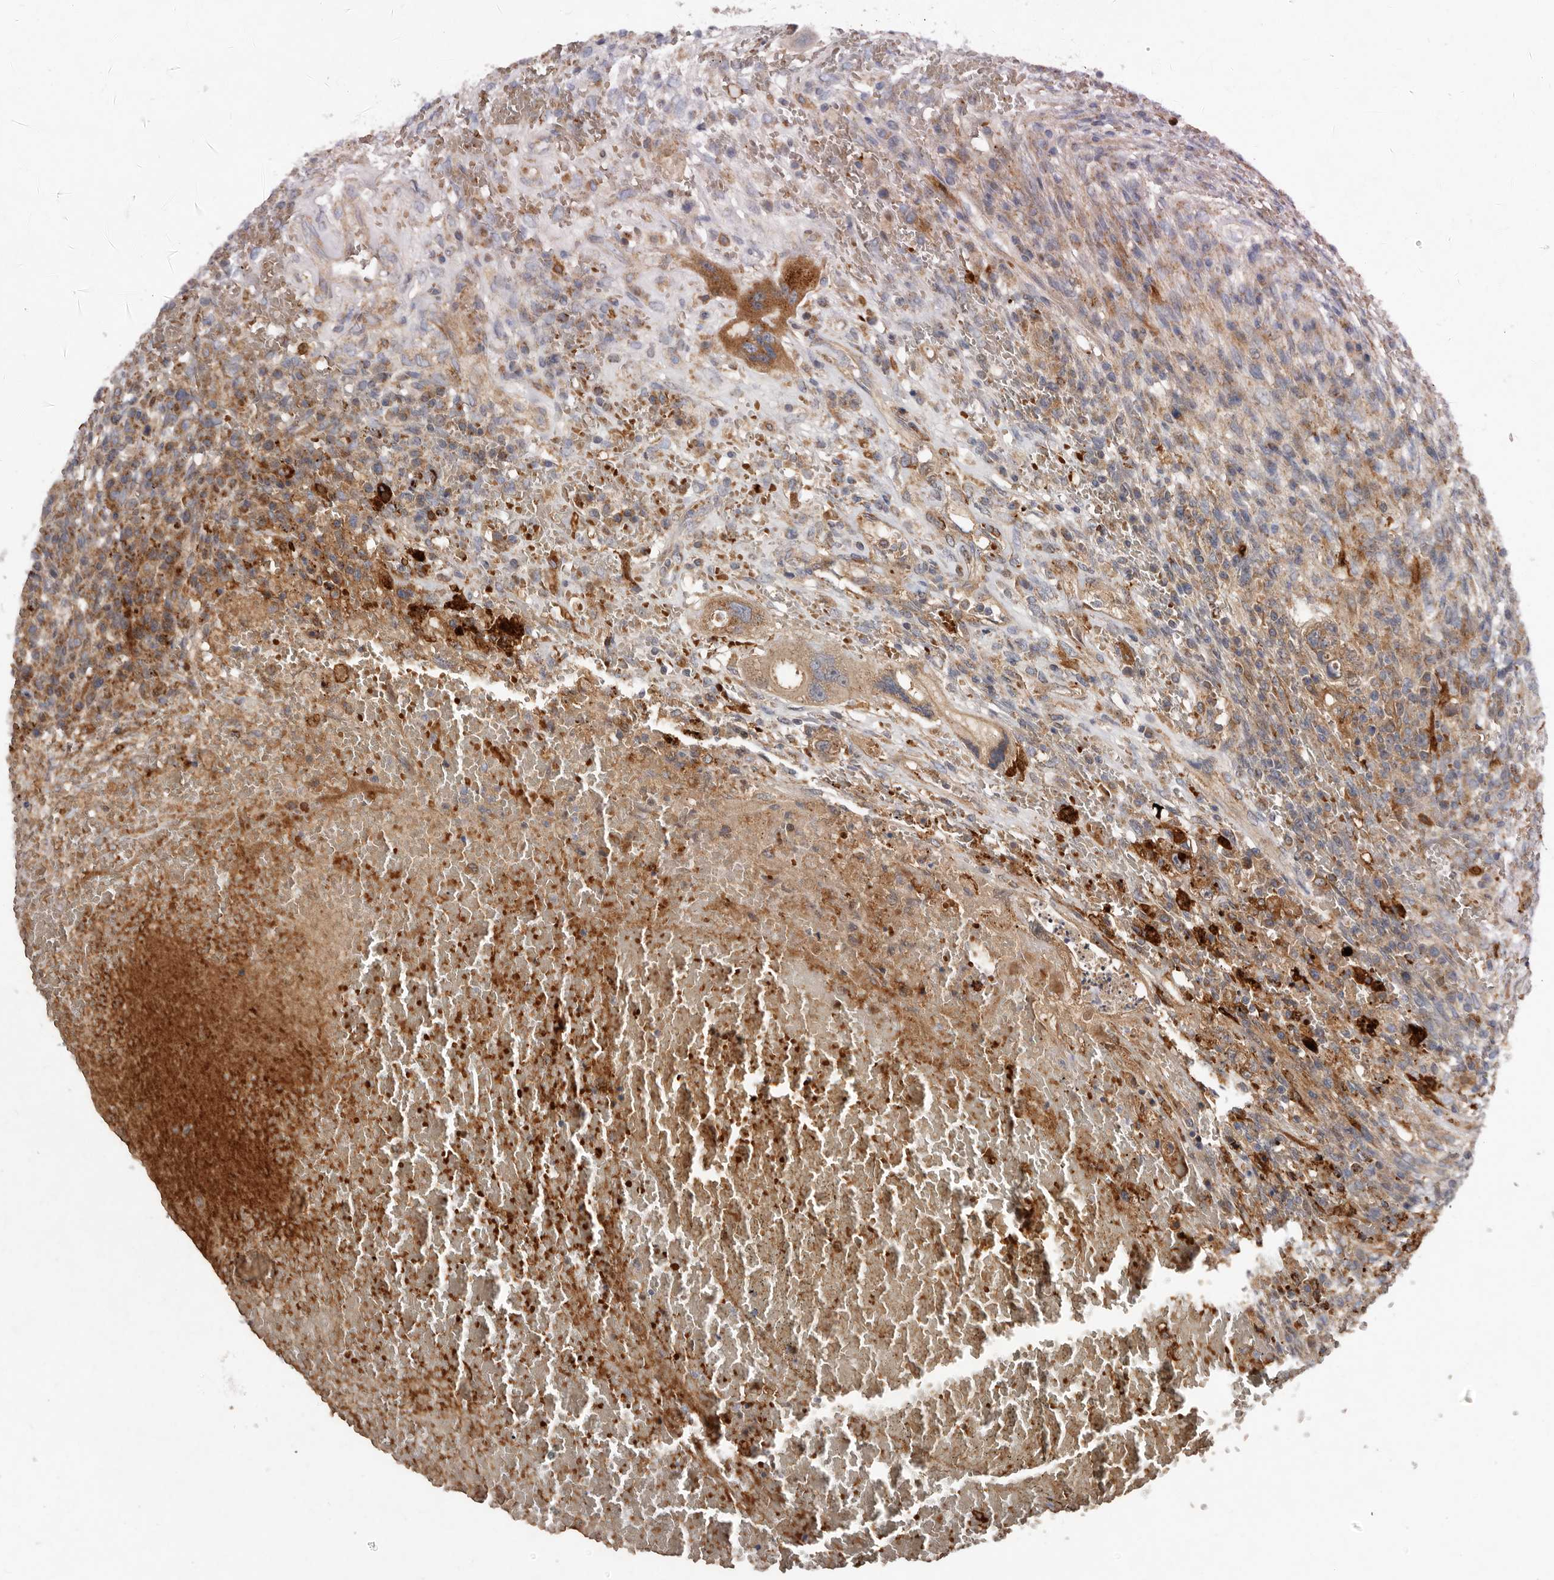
{"staining": {"intensity": "moderate", "quantity": ">75%", "location": "cytoplasmic/membranous"}, "tissue": "testis cancer", "cell_type": "Tumor cells", "image_type": "cancer", "snomed": [{"axis": "morphology", "description": "Carcinoma, Embryonal, NOS"}, {"axis": "topography", "description": "Testis"}], "caption": "Testis cancer stained with IHC displays moderate cytoplasmic/membranous expression in about >75% of tumor cells.", "gene": "GOT1L1", "patient": {"sex": "male", "age": 26}}